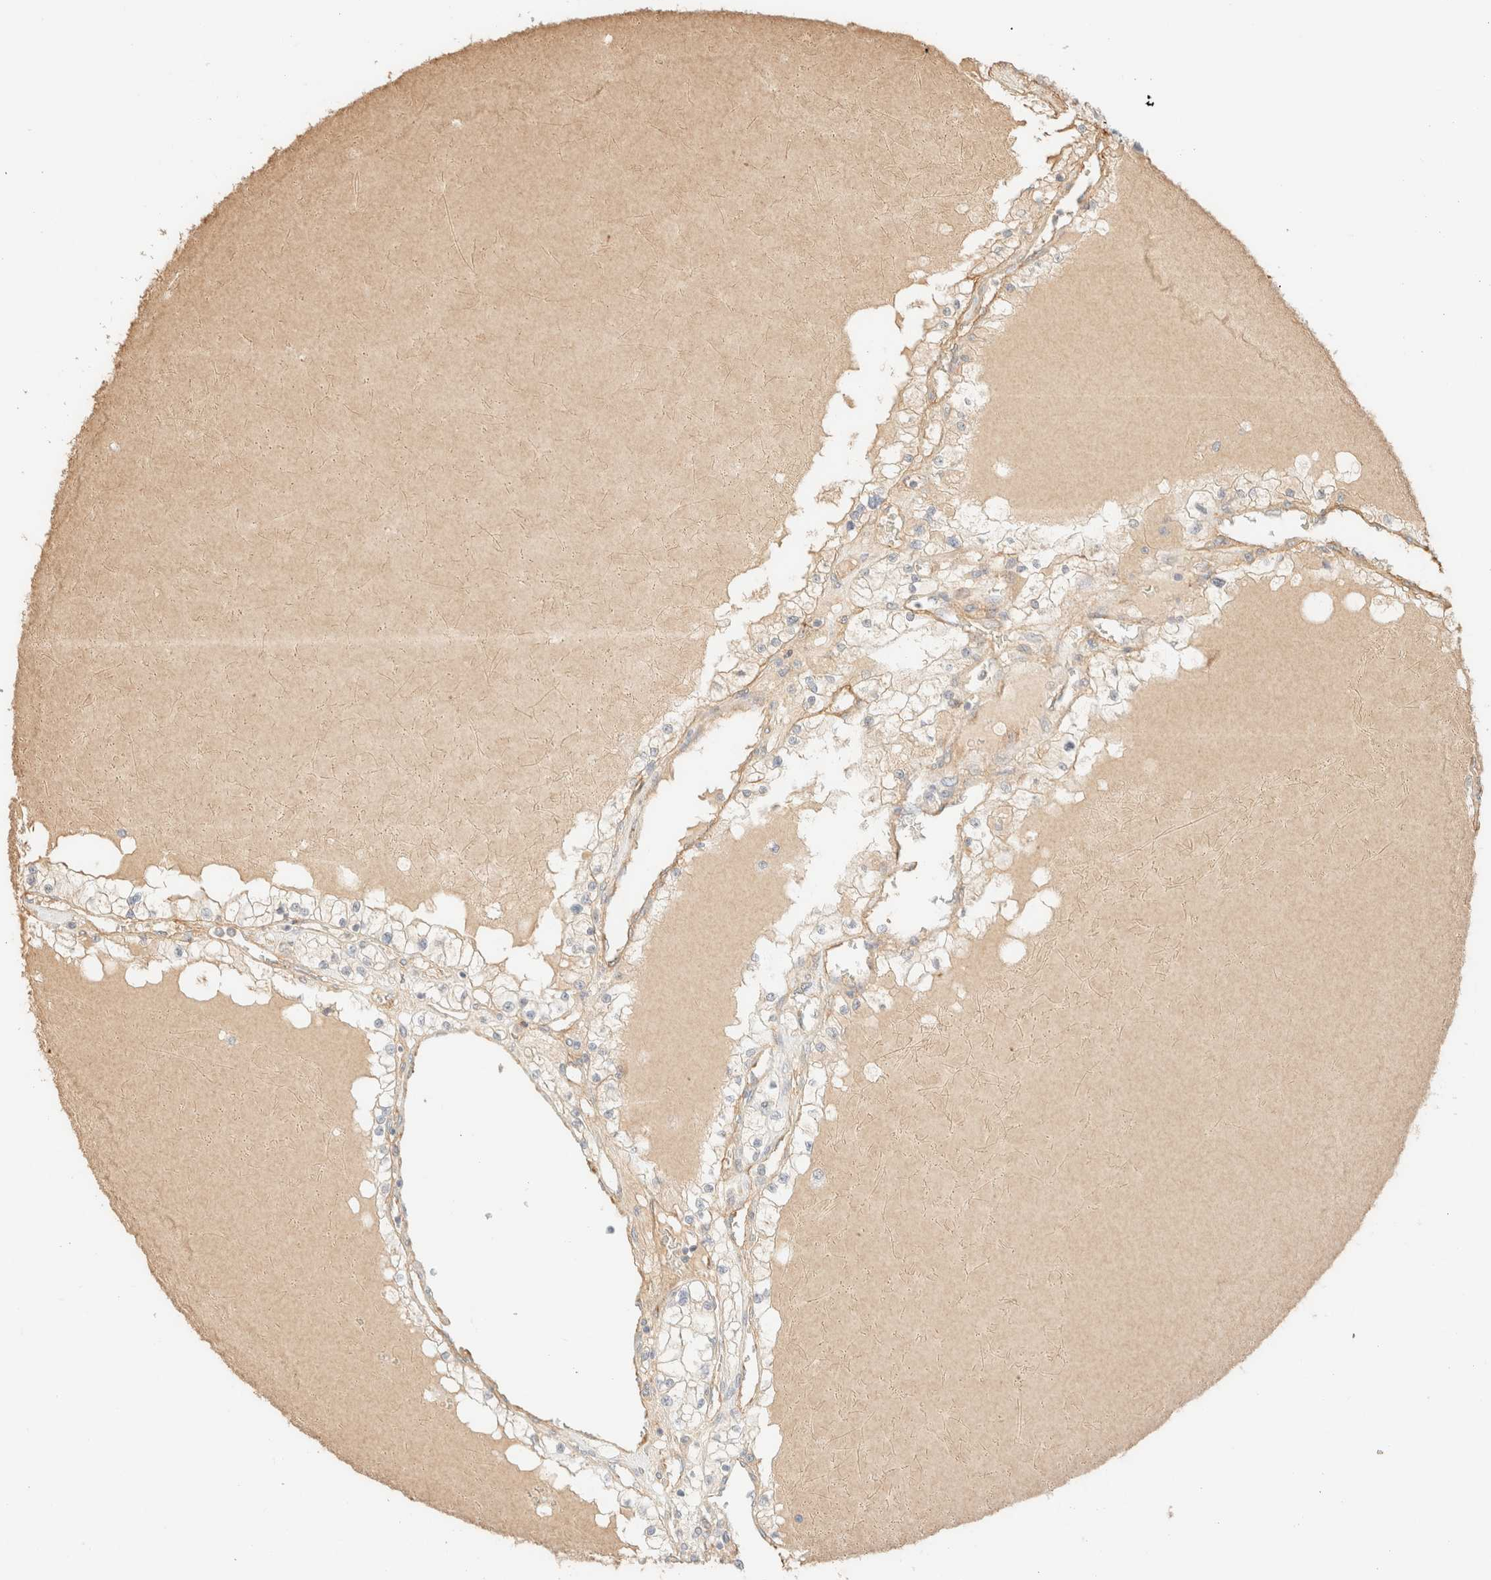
{"staining": {"intensity": "weak", "quantity": "25%-75%", "location": "cytoplasmic/membranous"}, "tissue": "renal cancer", "cell_type": "Tumor cells", "image_type": "cancer", "snomed": [{"axis": "morphology", "description": "Adenocarcinoma, NOS"}, {"axis": "topography", "description": "Kidney"}], "caption": "Human renal cancer stained for a protein (brown) displays weak cytoplasmic/membranous positive staining in about 25%-75% of tumor cells.", "gene": "SPARCL1", "patient": {"sex": "male", "age": 68}}